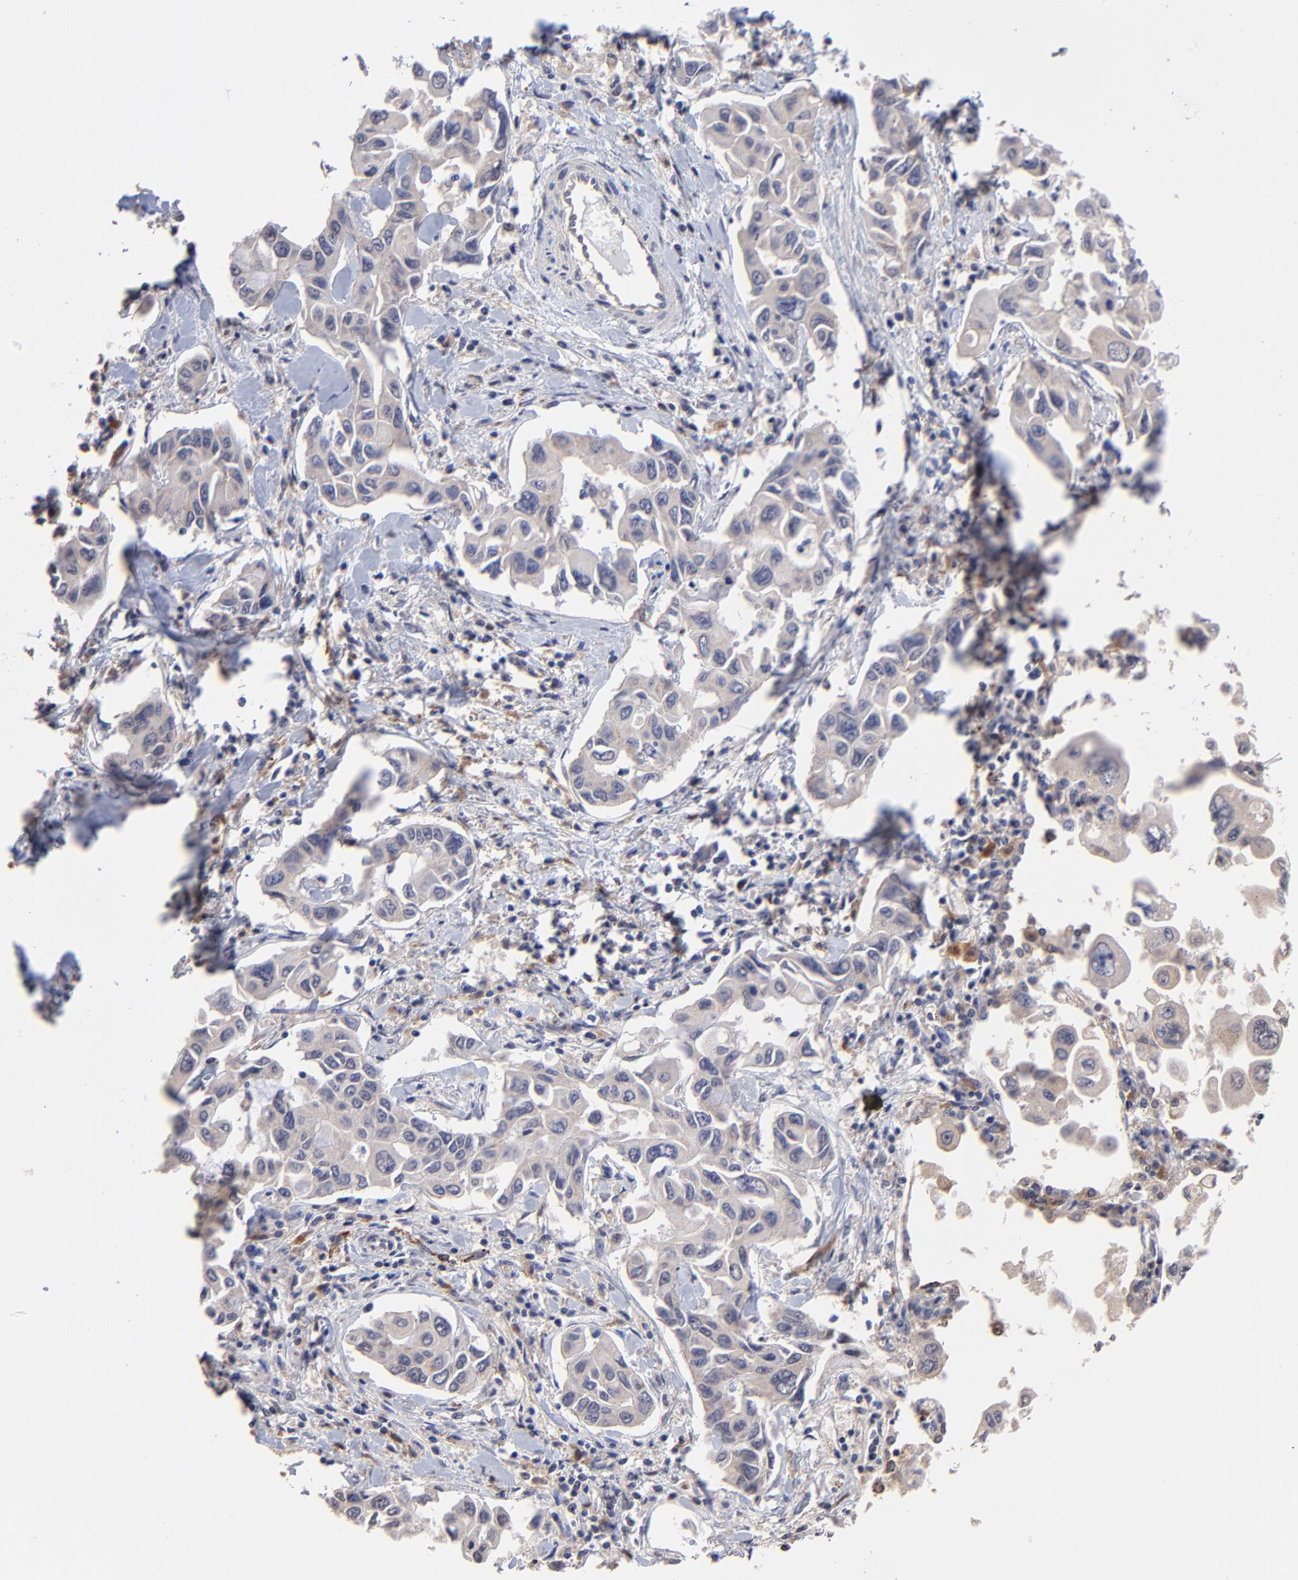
{"staining": {"intensity": "negative", "quantity": "none", "location": "none"}, "tissue": "lung cancer", "cell_type": "Tumor cells", "image_type": "cancer", "snomed": [{"axis": "morphology", "description": "Adenocarcinoma, NOS"}, {"axis": "topography", "description": "Lymph node"}, {"axis": "topography", "description": "Lung"}], "caption": "Immunohistochemistry (IHC) micrograph of neoplastic tissue: human lung cancer (adenocarcinoma) stained with DAB shows no significant protein staining in tumor cells.", "gene": "PDE4B", "patient": {"sex": "male", "age": 64}}